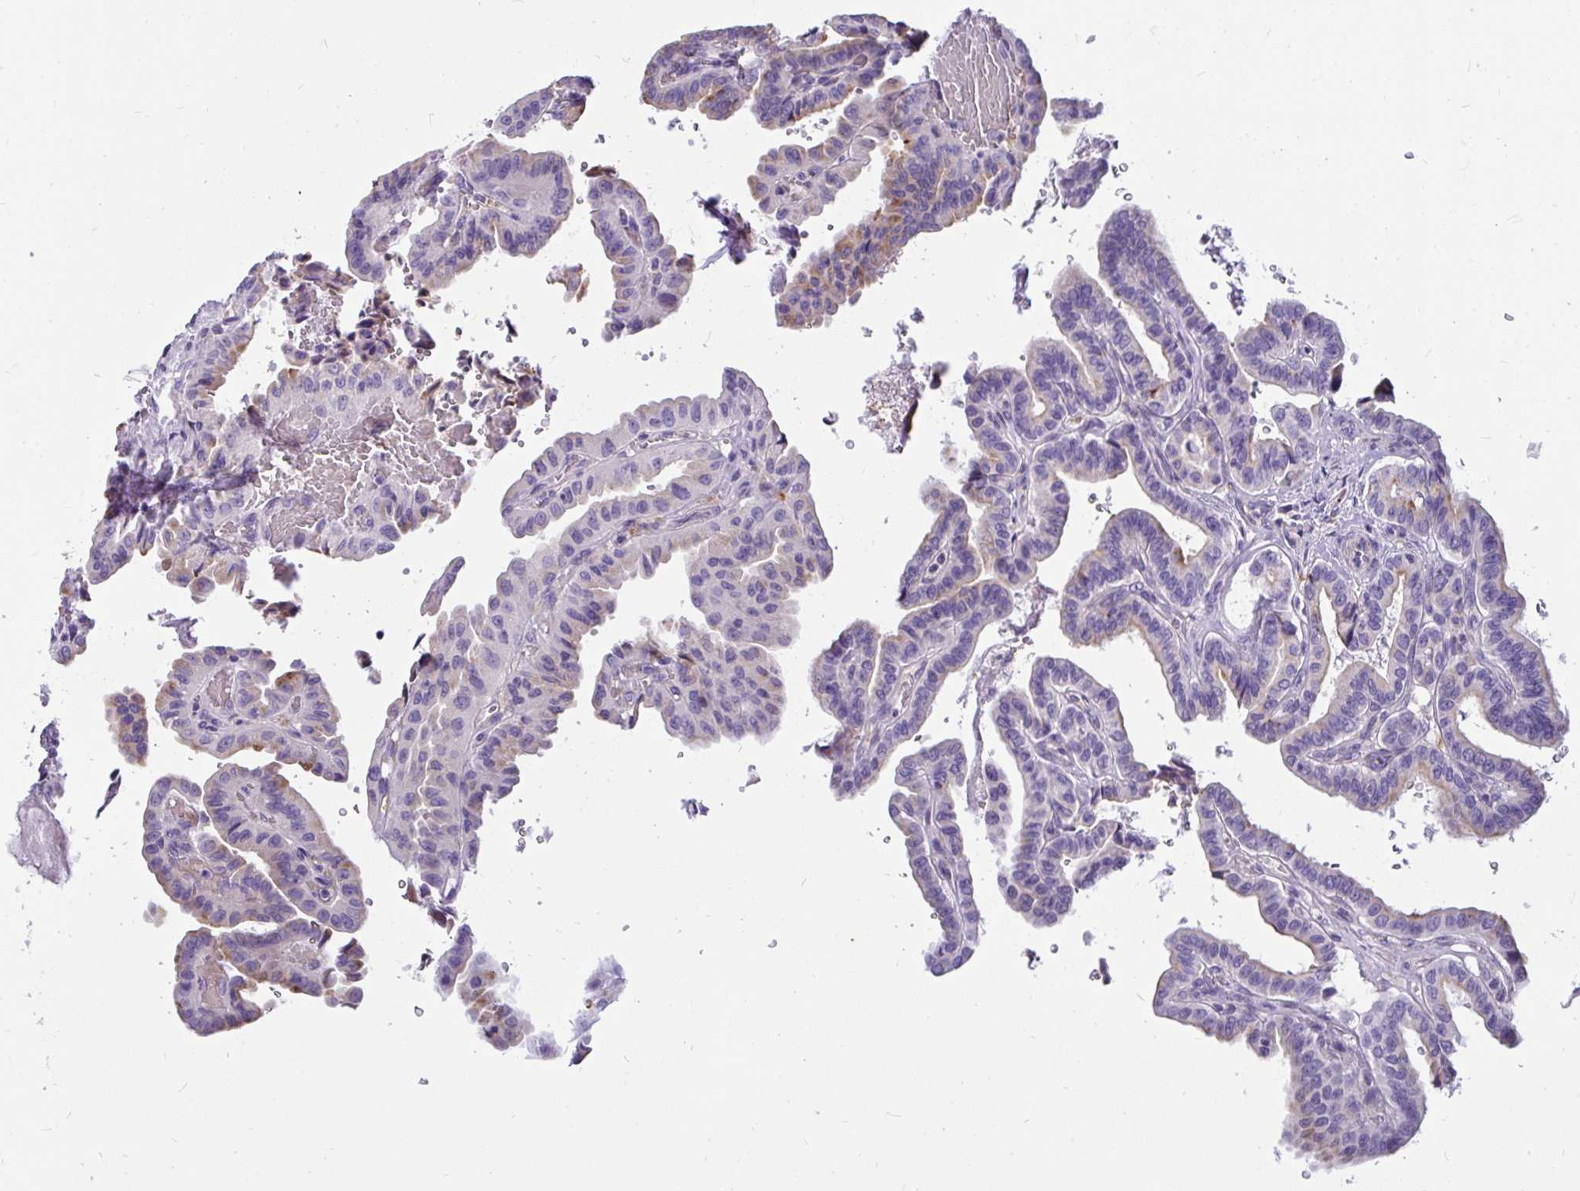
{"staining": {"intensity": "negative", "quantity": "none", "location": "none"}, "tissue": "thyroid cancer", "cell_type": "Tumor cells", "image_type": "cancer", "snomed": [{"axis": "morphology", "description": "Papillary adenocarcinoma, NOS"}, {"axis": "topography", "description": "Thyroid gland"}], "caption": "A micrograph of papillary adenocarcinoma (thyroid) stained for a protein shows no brown staining in tumor cells.", "gene": "CTSZ", "patient": {"sex": "male", "age": 87}}